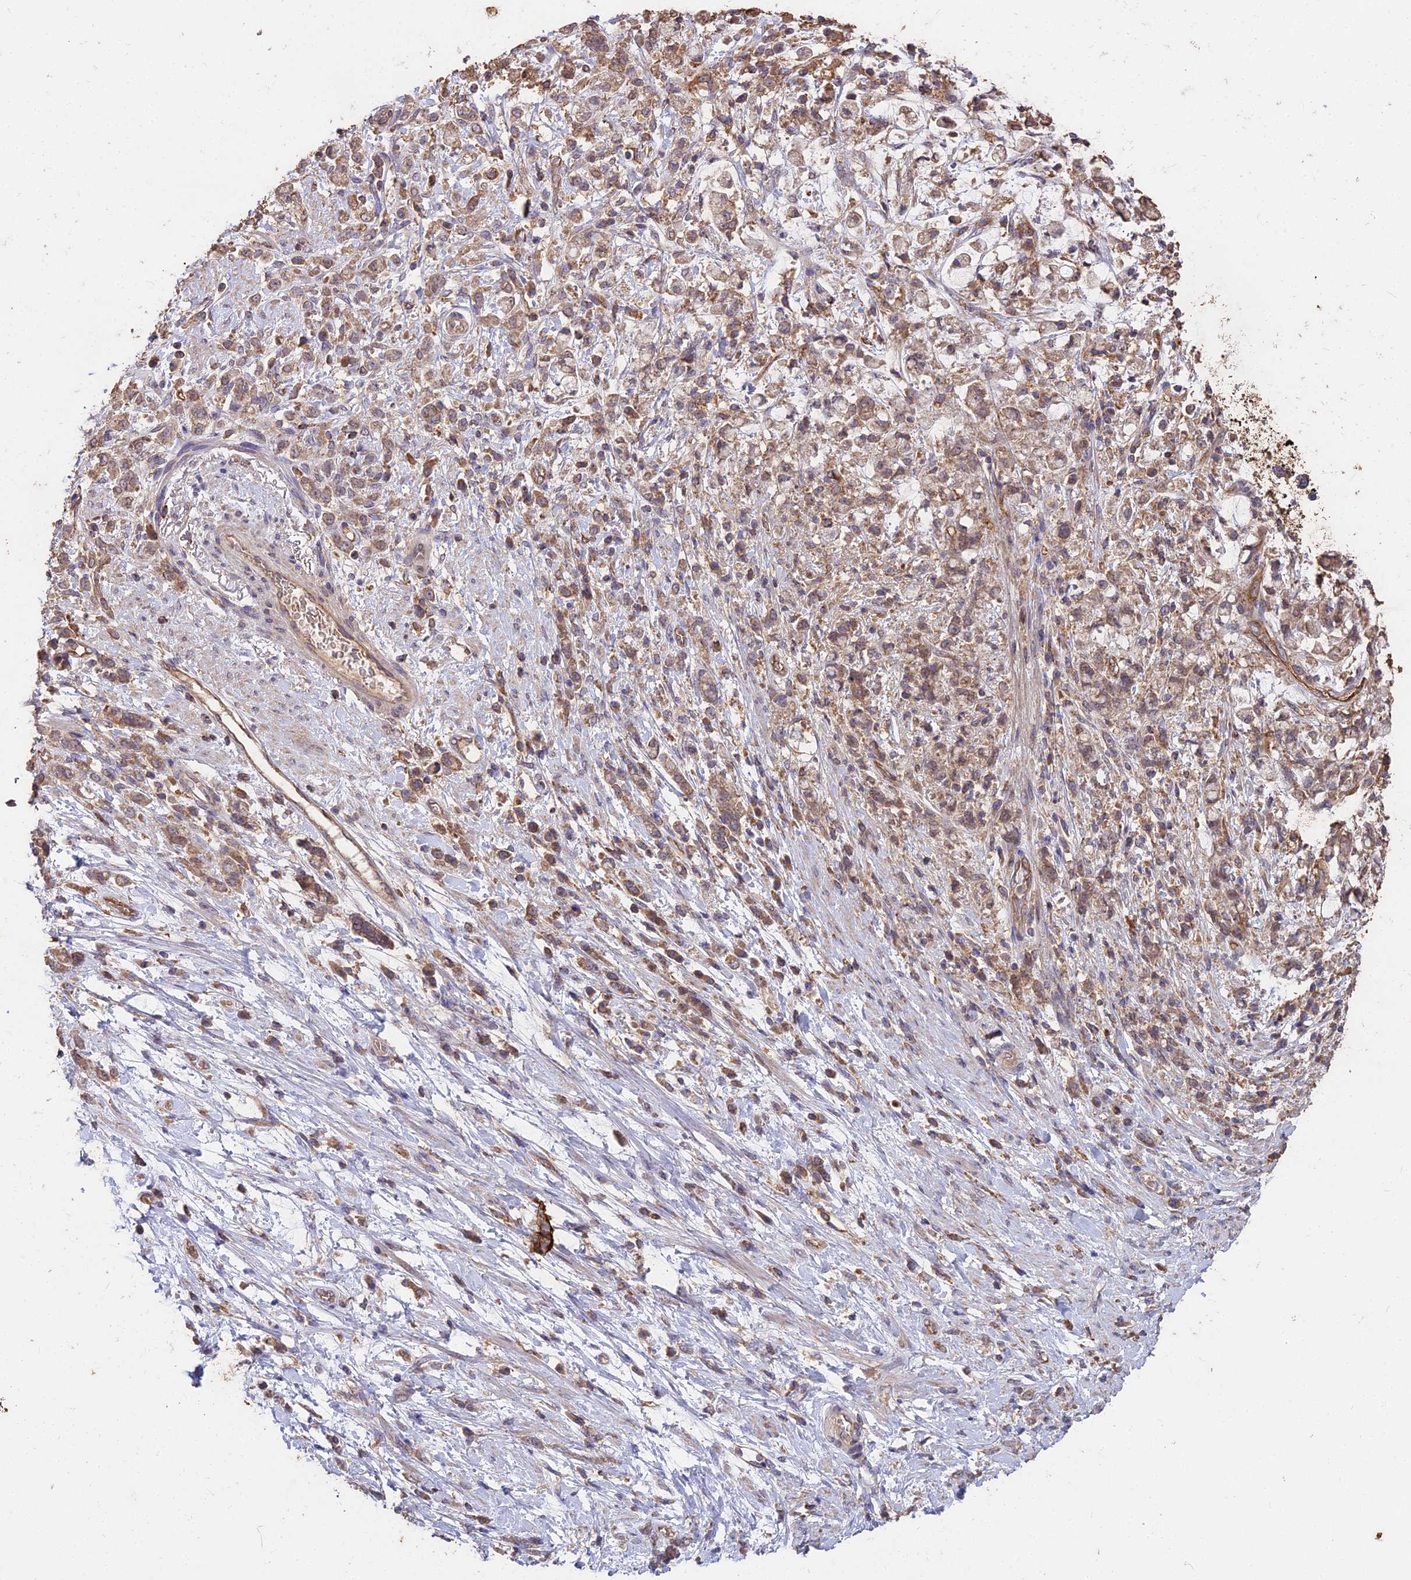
{"staining": {"intensity": "moderate", "quantity": ">75%", "location": "cytoplasmic/membranous"}, "tissue": "stomach cancer", "cell_type": "Tumor cells", "image_type": "cancer", "snomed": [{"axis": "morphology", "description": "Adenocarcinoma, NOS"}, {"axis": "topography", "description": "Stomach"}], "caption": "Approximately >75% of tumor cells in adenocarcinoma (stomach) demonstrate moderate cytoplasmic/membranous protein expression as visualized by brown immunohistochemical staining.", "gene": "CEMIP2", "patient": {"sex": "female", "age": 60}}